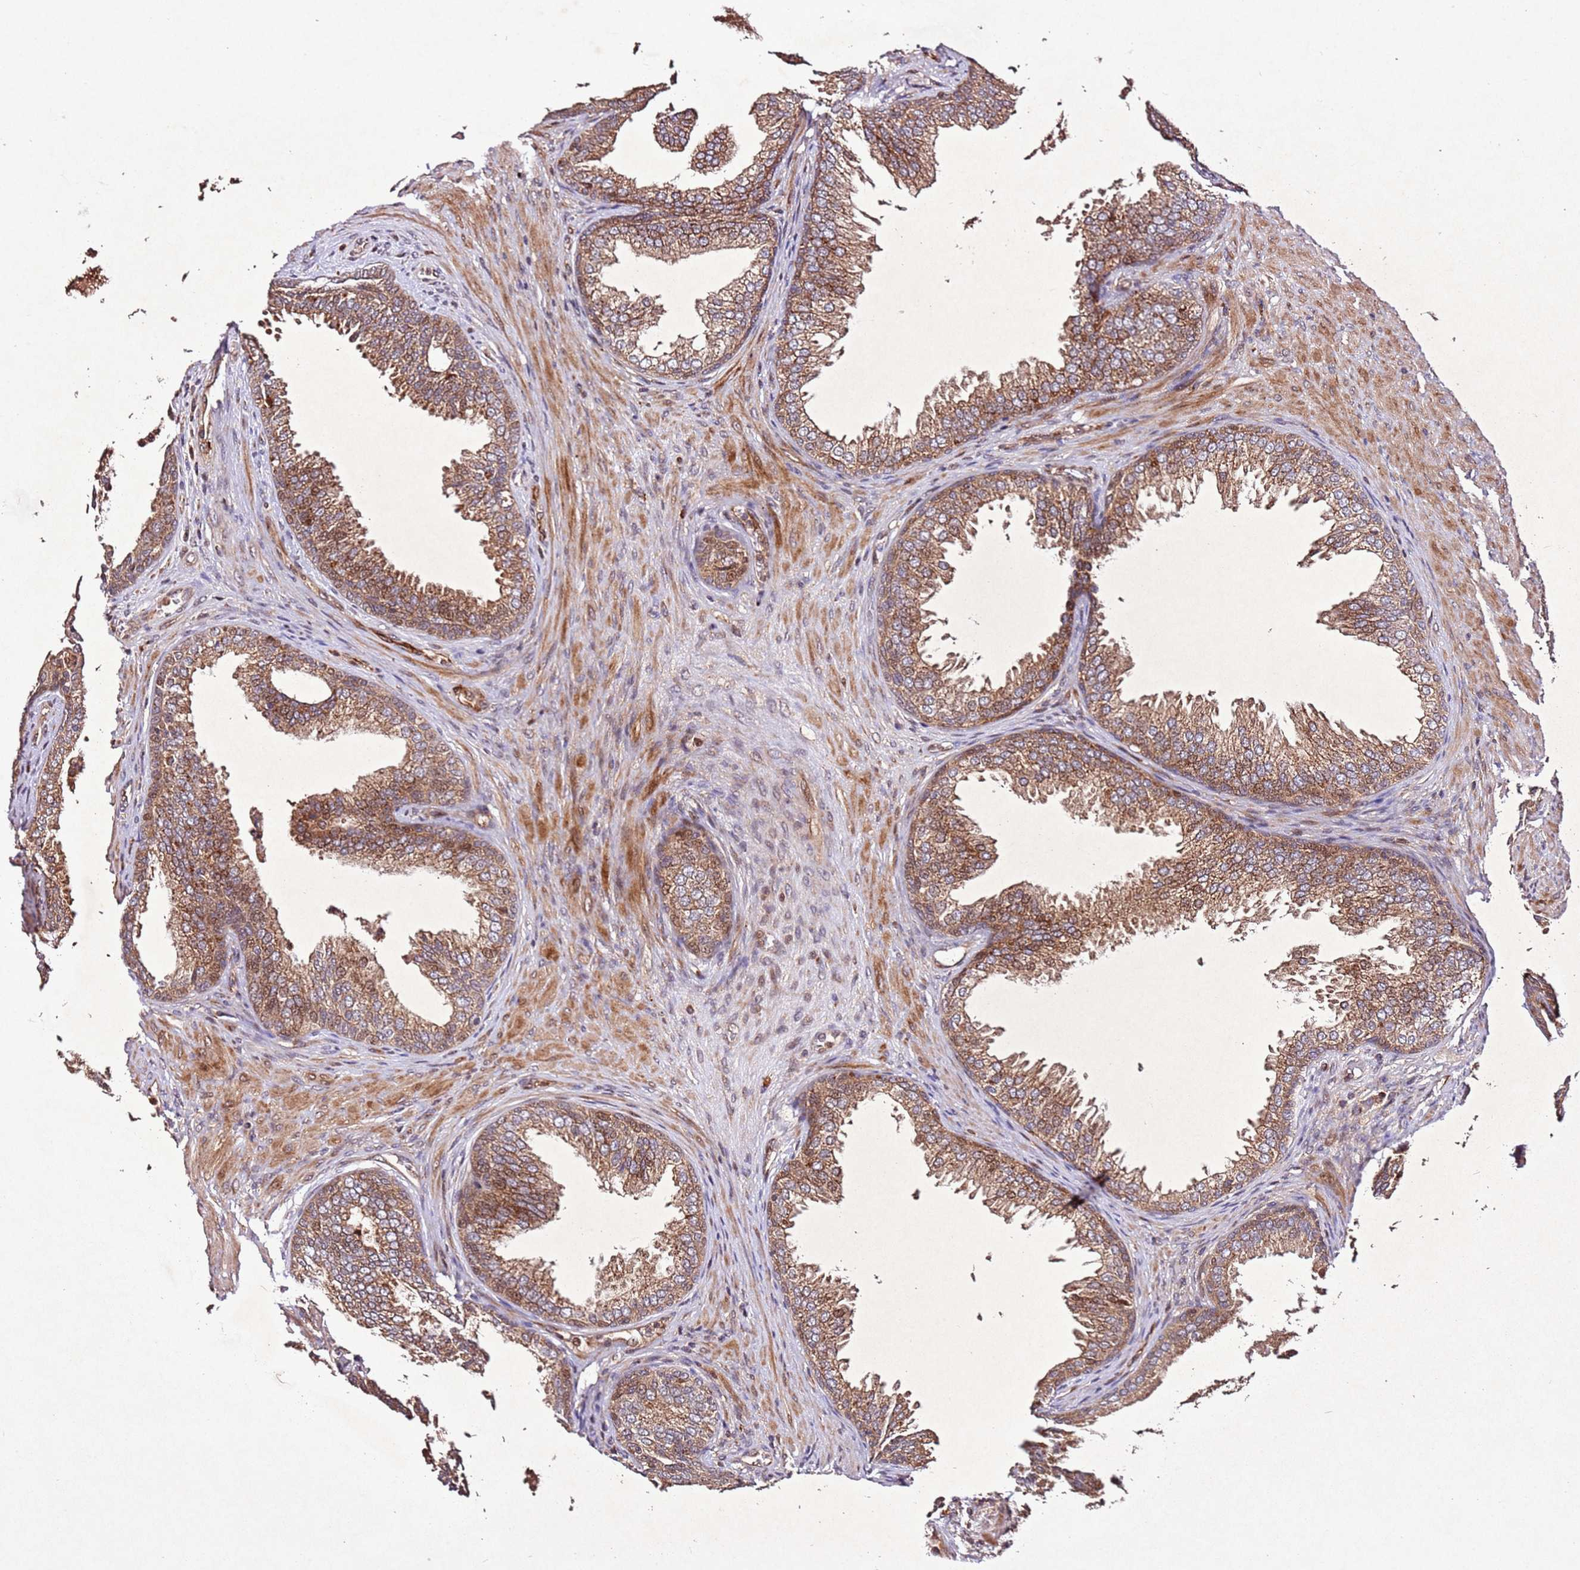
{"staining": {"intensity": "moderate", "quantity": ">75%", "location": "cytoplasmic/membranous"}, "tissue": "prostate", "cell_type": "Glandular cells", "image_type": "normal", "snomed": [{"axis": "morphology", "description": "Normal tissue, NOS"}, {"axis": "topography", "description": "Prostate"}], "caption": "IHC histopathology image of unremarkable prostate stained for a protein (brown), which demonstrates medium levels of moderate cytoplasmic/membranous positivity in about >75% of glandular cells.", "gene": "PTMA", "patient": {"sex": "male", "age": 76}}